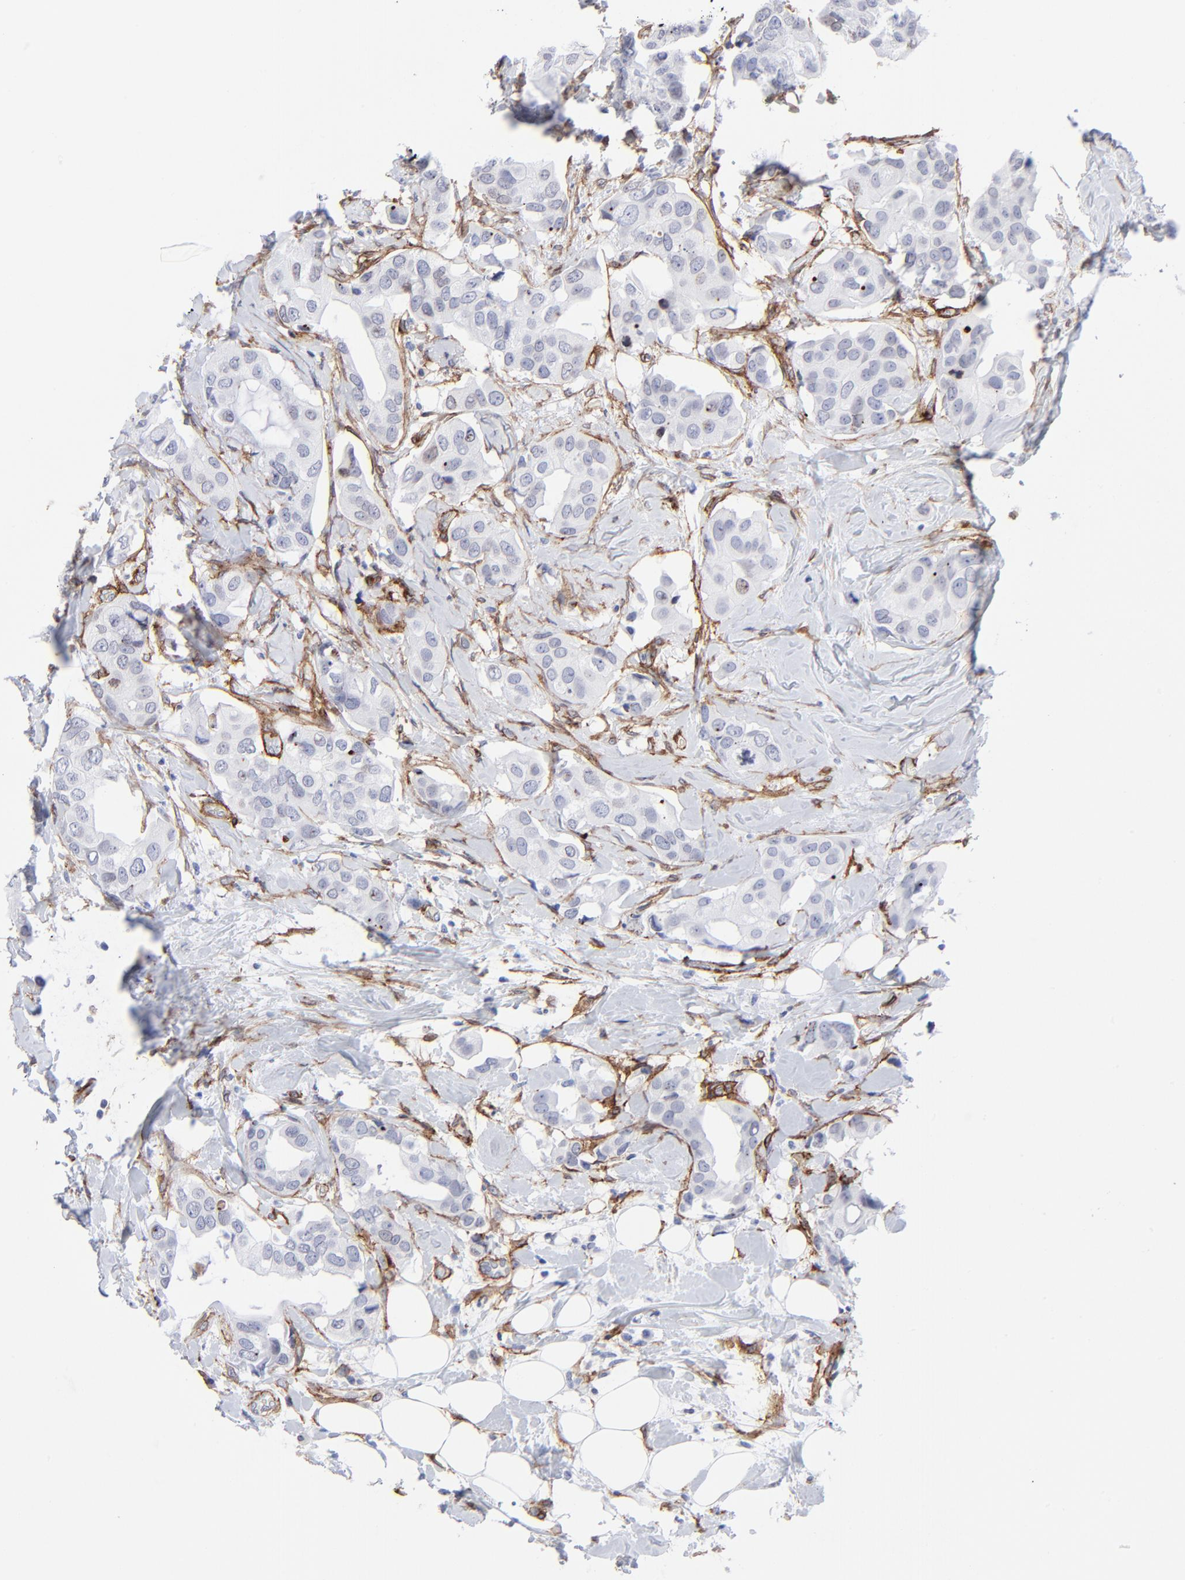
{"staining": {"intensity": "negative", "quantity": "none", "location": "none"}, "tissue": "breast cancer", "cell_type": "Tumor cells", "image_type": "cancer", "snomed": [{"axis": "morphology", "description": "Duct carcinoma"}, {"axis": "topography", "description": "Breast"}], "caption": "An image of human breast infiltrating ductal carcinoma is negative for staining in tumor cells.", "gene": "PDGFRB", "patient": {"sex": "female", "age": 40}}